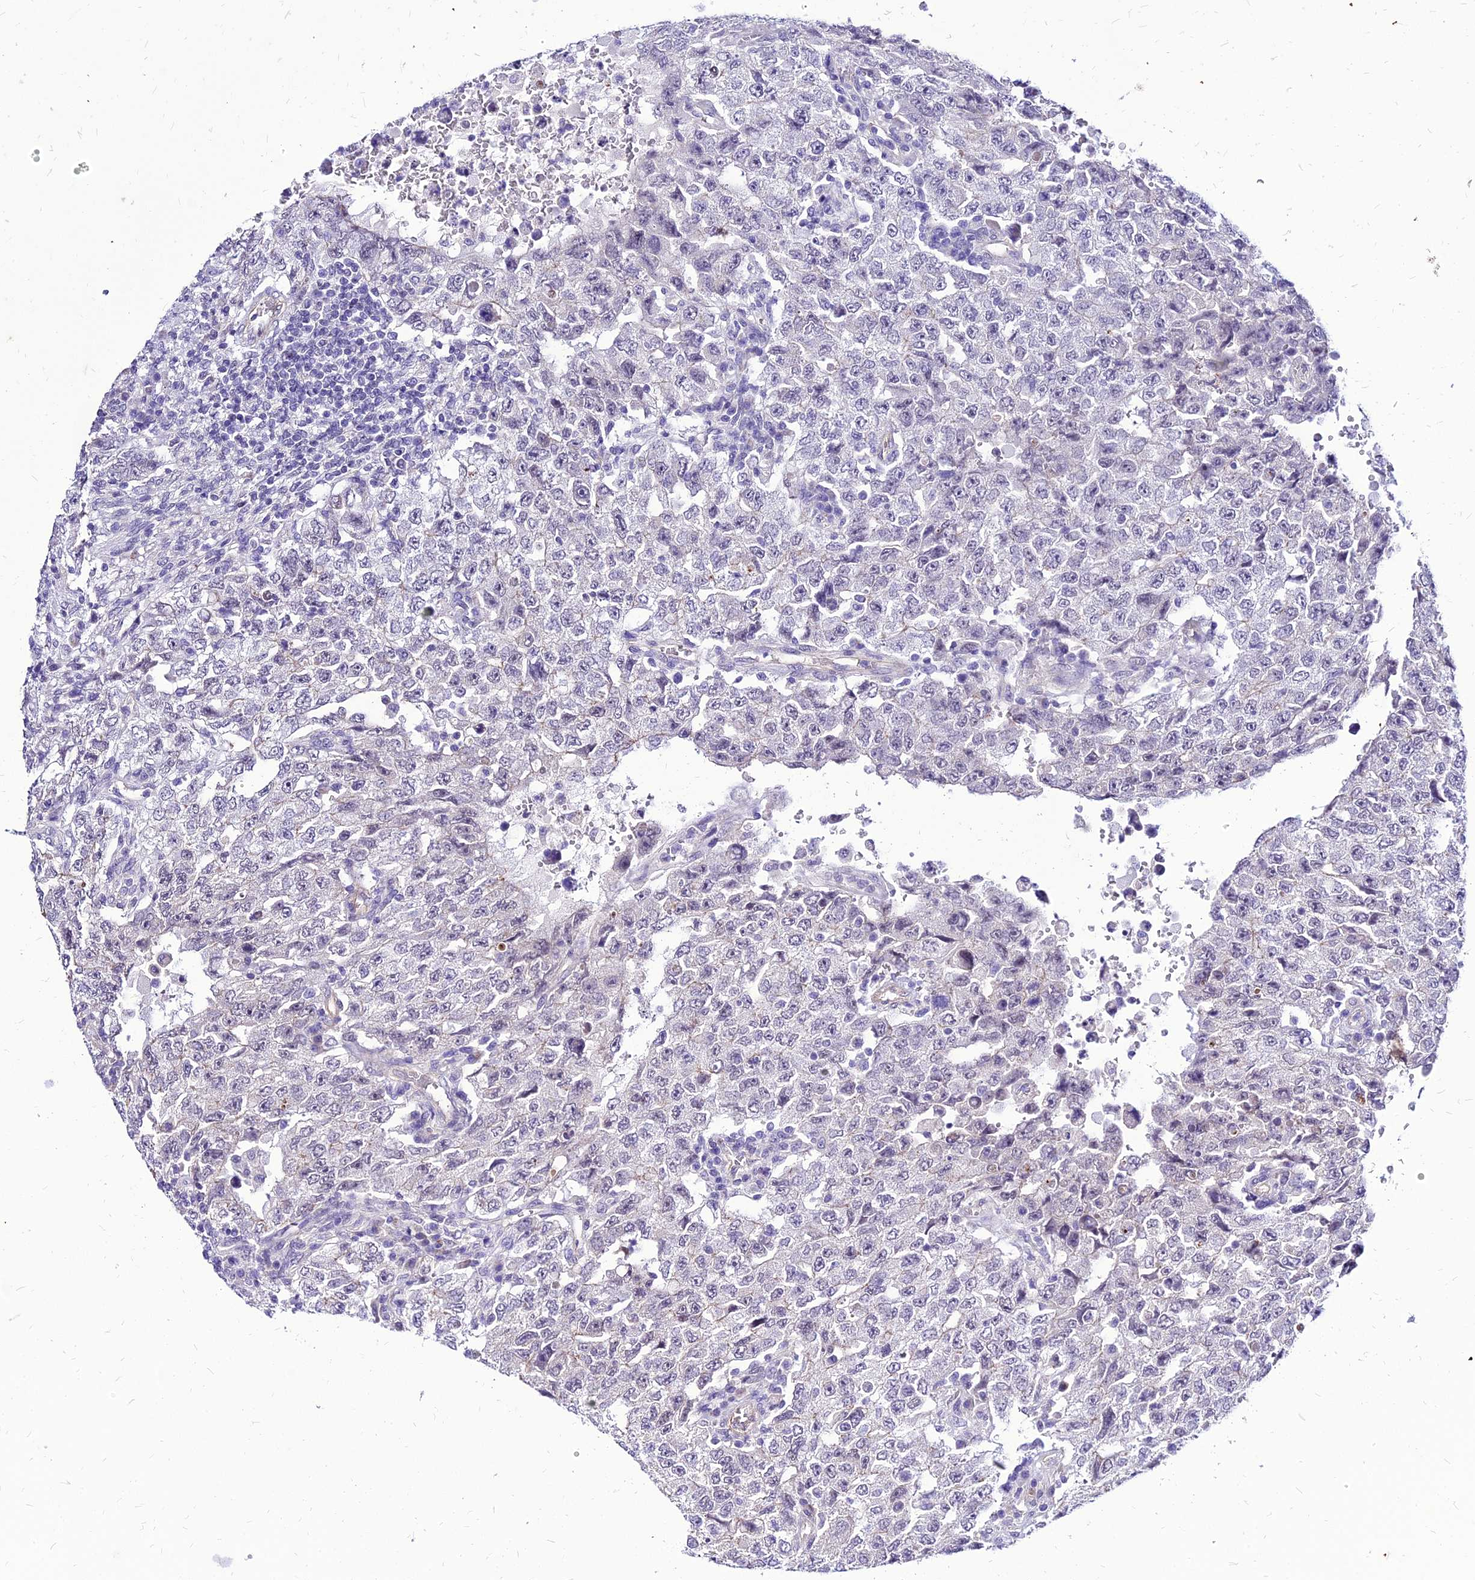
{"staining": {"intensity": "negative", "quantity": "none", "location": "none"}, "tissue": "testis cancer", "cell_type": "Tumor cells", "image_type": "cancer", "snomed": [{"axis": "morphology", "description": "Carcinoma, Embryonal, NOS"}, {"axis": "topography", "description": "Testis"}], "caption": "An IHC image of embryonal carcinoma (testis) is shown. There is no staining in tumor cells of embryonal carcinoma (testis).", "gene": "YEATS2", "patient": {"sex": "male", "age": 26}}